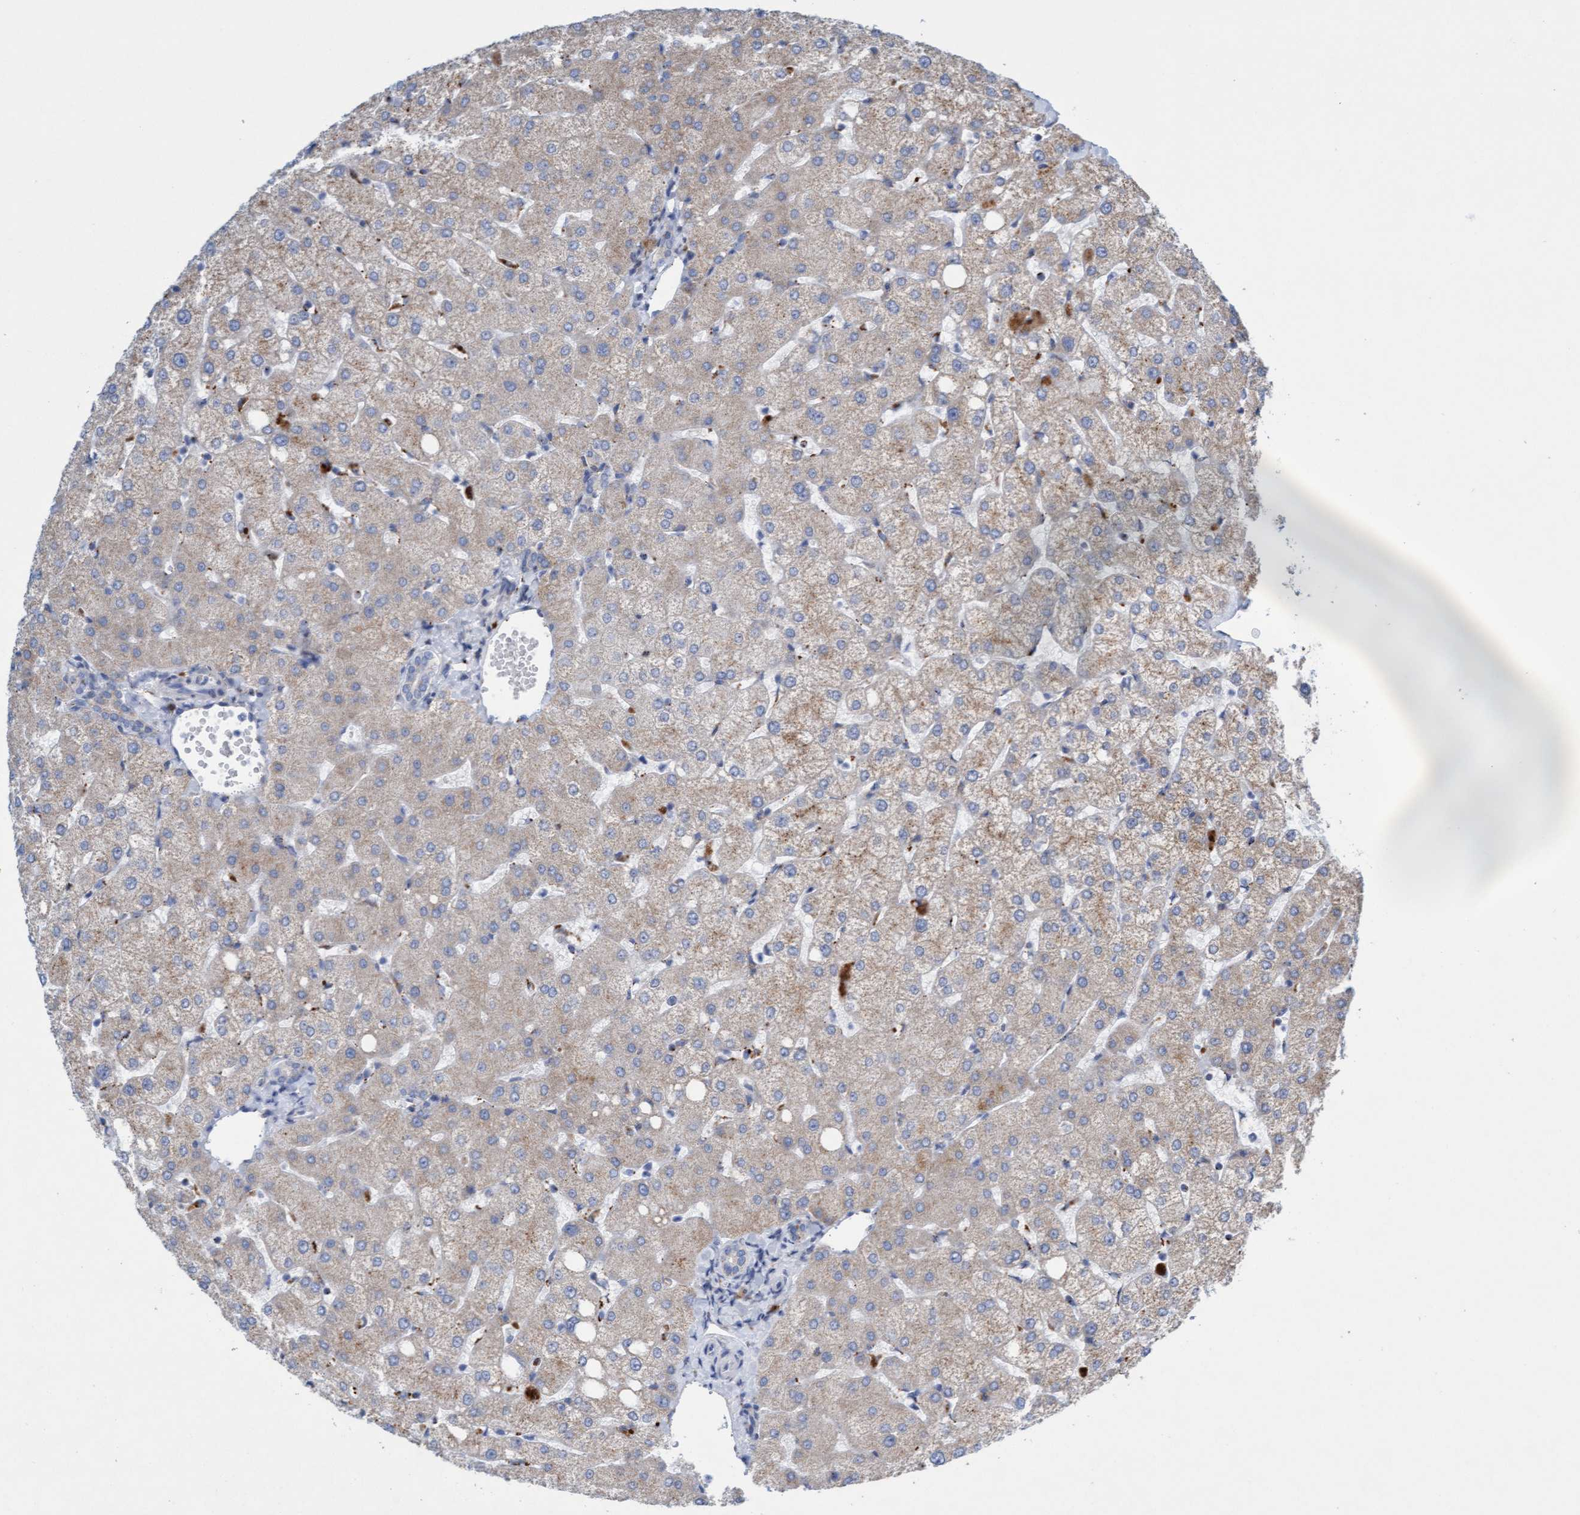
{"staining": {"intensity": "weak", "quantity": "<25%", "location": "cytoplasmic/membranous"}, "tissue": "liver", "cell_type": "Cholangiocytes", "image_type": "normal", "snomed": [{"axis": "morphology", "description": "Normal tissue, NOS"}, {"axis": "topography", "description": "Liver"}], "caption": "A high-resolution micrograph shows immunohistochemistry staining of benign liver, which shows no significant staining in cholangiocytes.", "gene": "SGSH", "patient": {"sex": "female", "age": 54}}